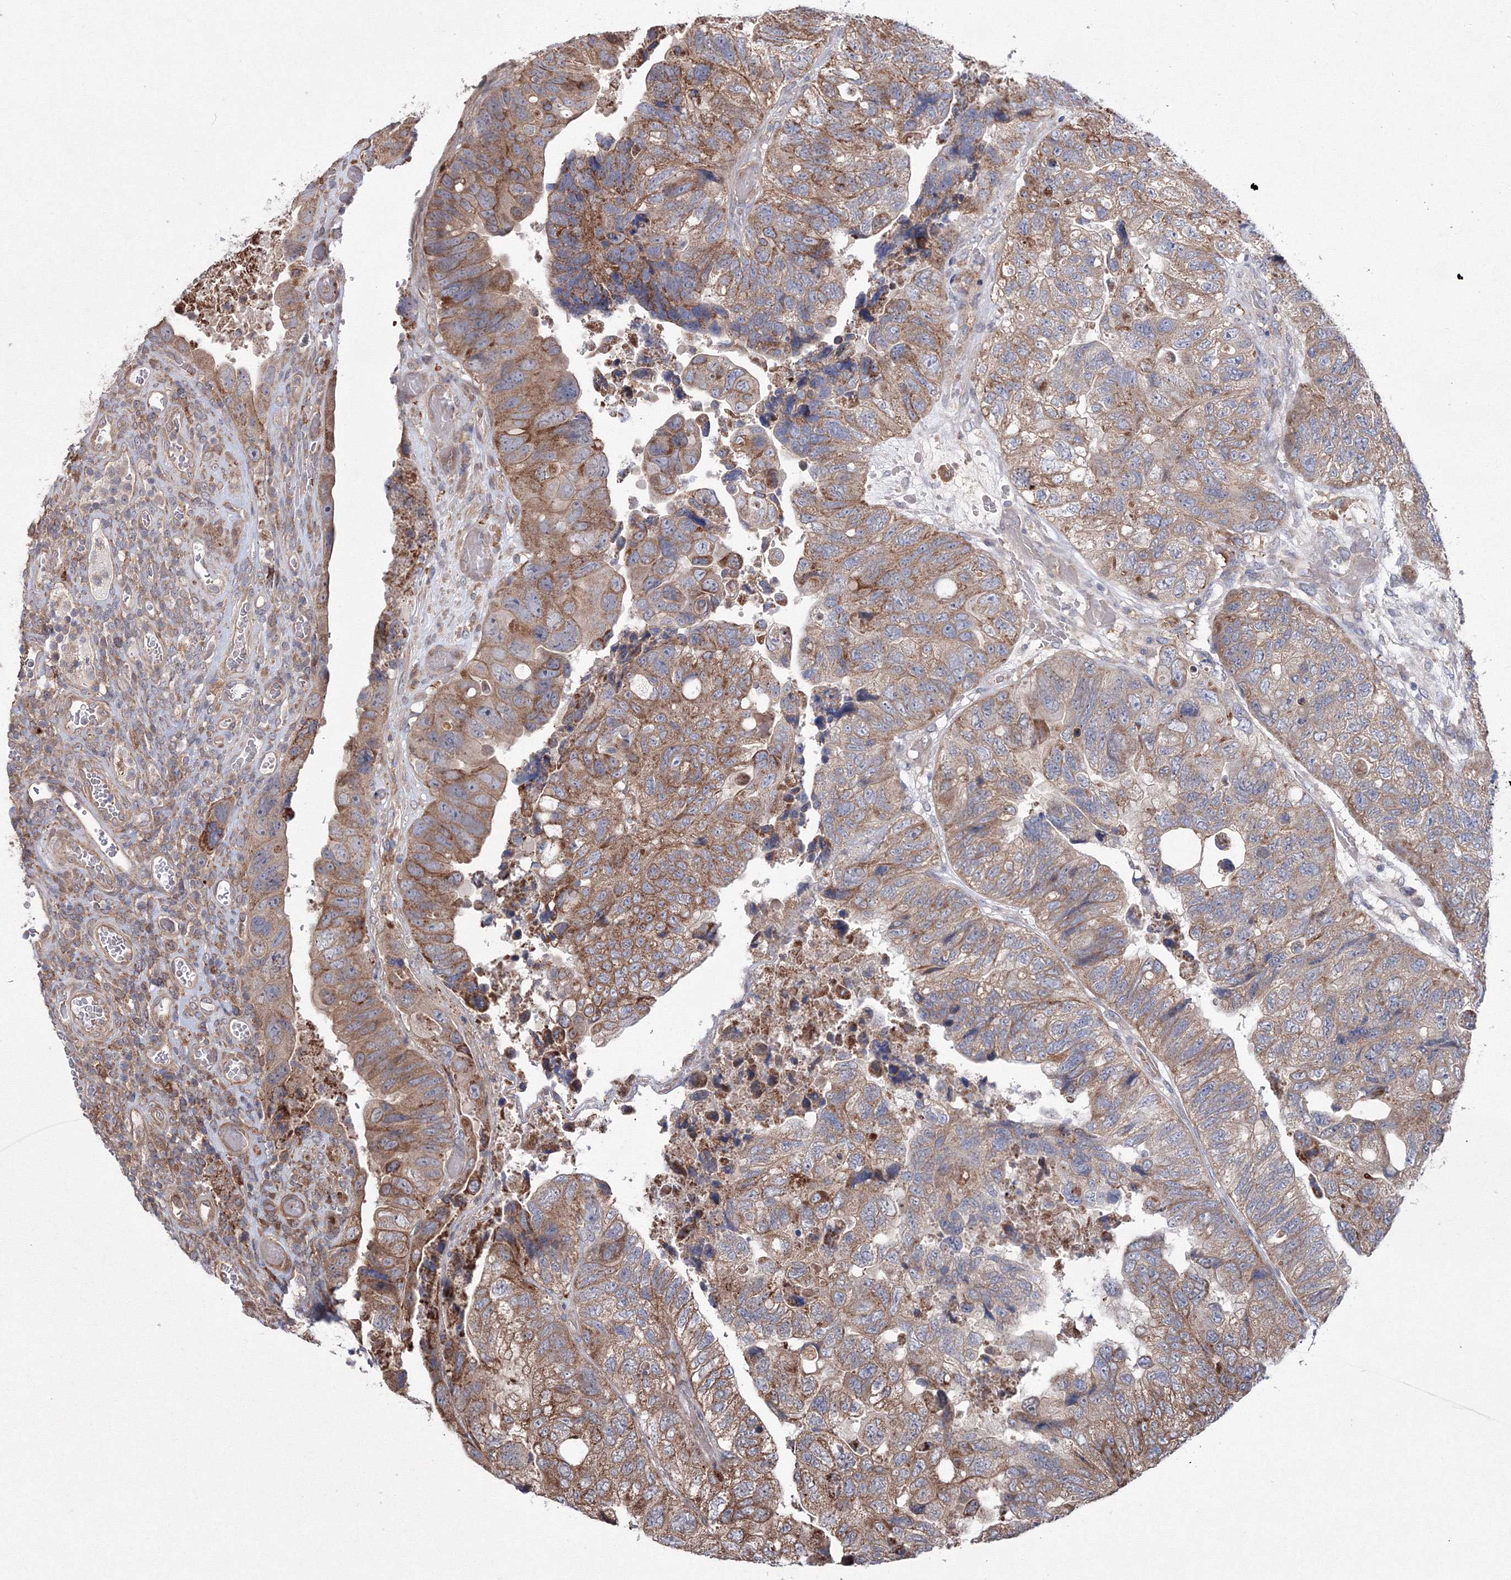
{"staining": {"intensity": "moderate", "quantity": ">75%", "location": "cytoplasmic/membranous"}, "tissue": "colorectal cancer", "cell_type": "Tumor cells", "image_type": "cancer", "snomed": [{"axis": "morphology", "description": "Adenocarcinoma, NOS"}, {"axis": "topography", "description": "Rectum"}], "caption": "Colorectal cancer stained with DAB (3,3'-diaminobenzidine) immunohistochemistry (IHC) reveals medium levels of moderate cytoplasmic/membranous staining in about >75% of tumor cells.", "gene": "RANBP3L", "patient": {"sex": "male", "age": 63}}